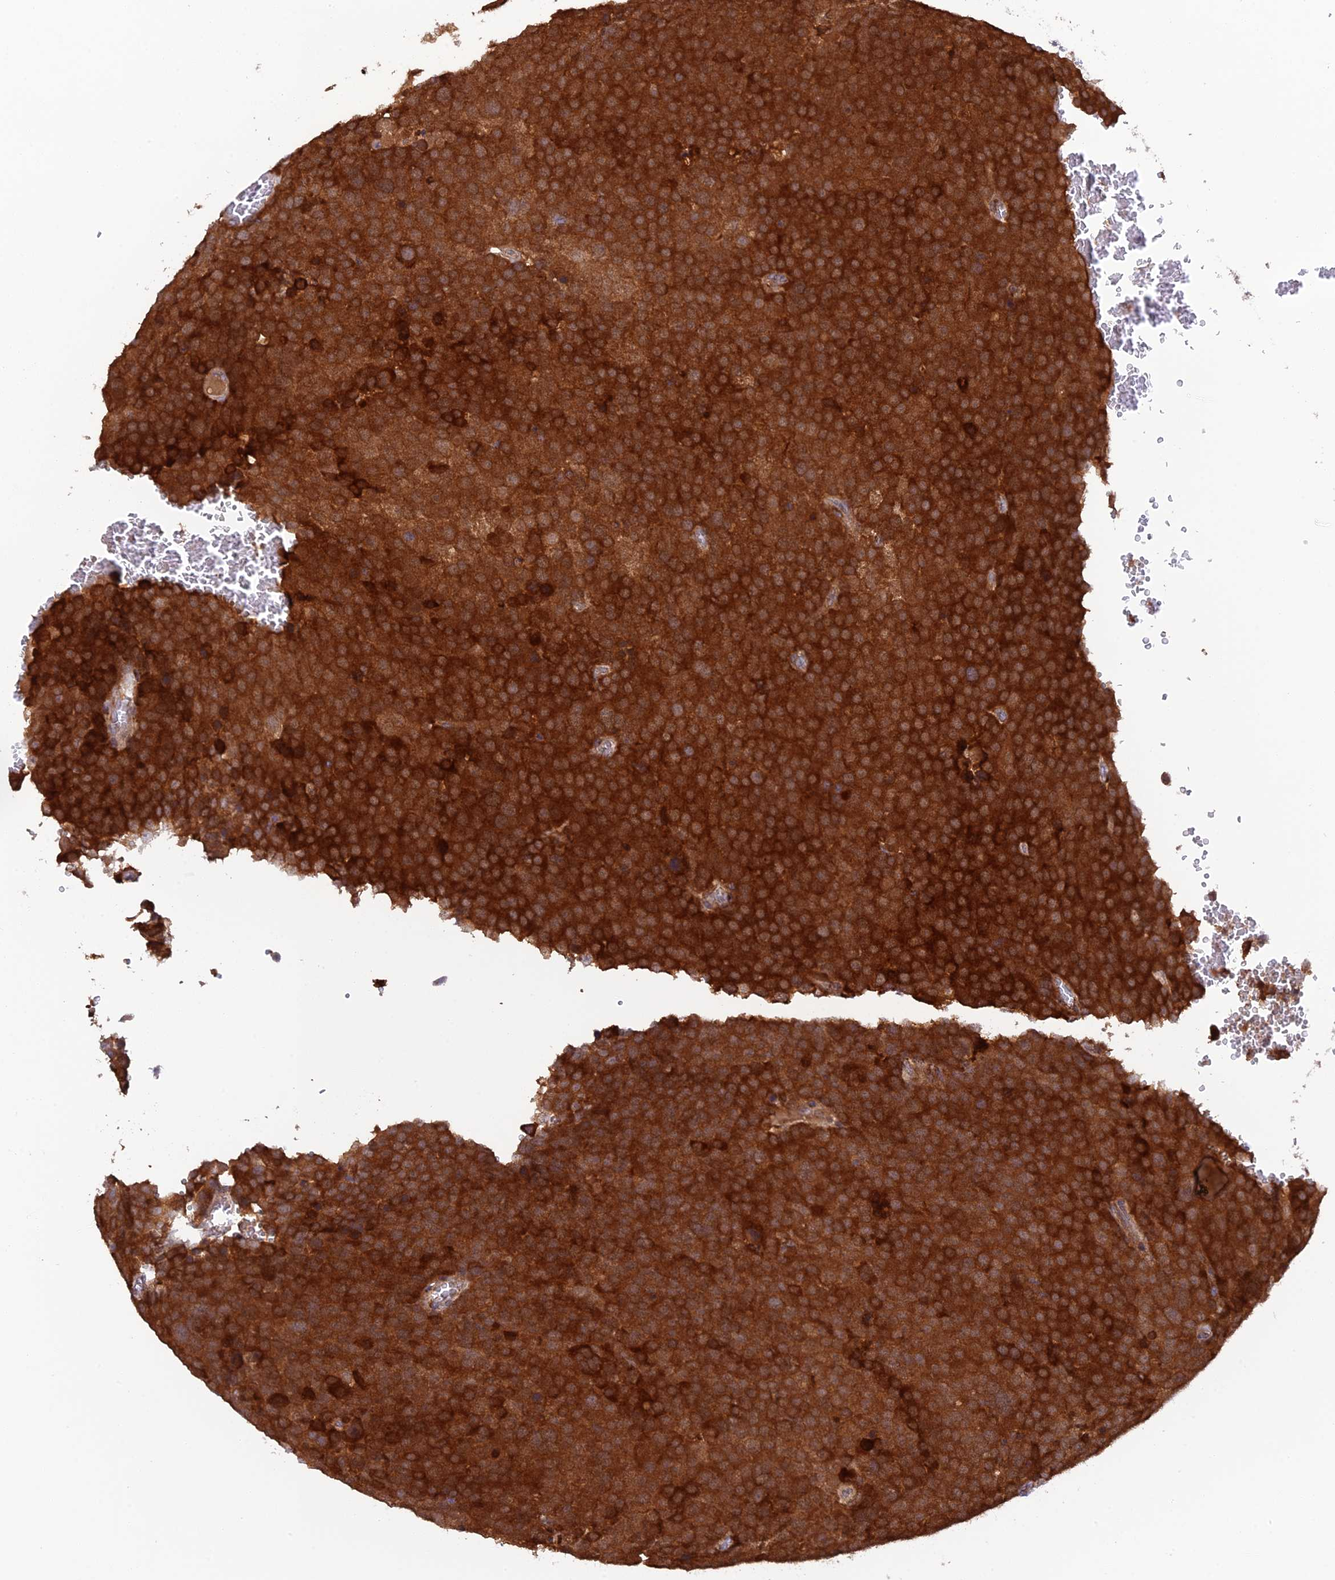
{"staining": {"intensity": "strong", "quantity": ">75%", "location": "cytoplasmic/membranous"}, "tissue": "testis cancer", "cell_type": "Tumor cells", "image_type": "cancer", "snomed": [{"axis": "morphology", "description": "Seminoma, NOS"}, {"axis": "topography", "description": "Testis"}], "caption": "Strong cytoplasmic/membranous expression is present in approximately >75% of tumor cells in testis cancer.", "gene": "P3H3", "patient": {"sex": "male", "age": 71}}